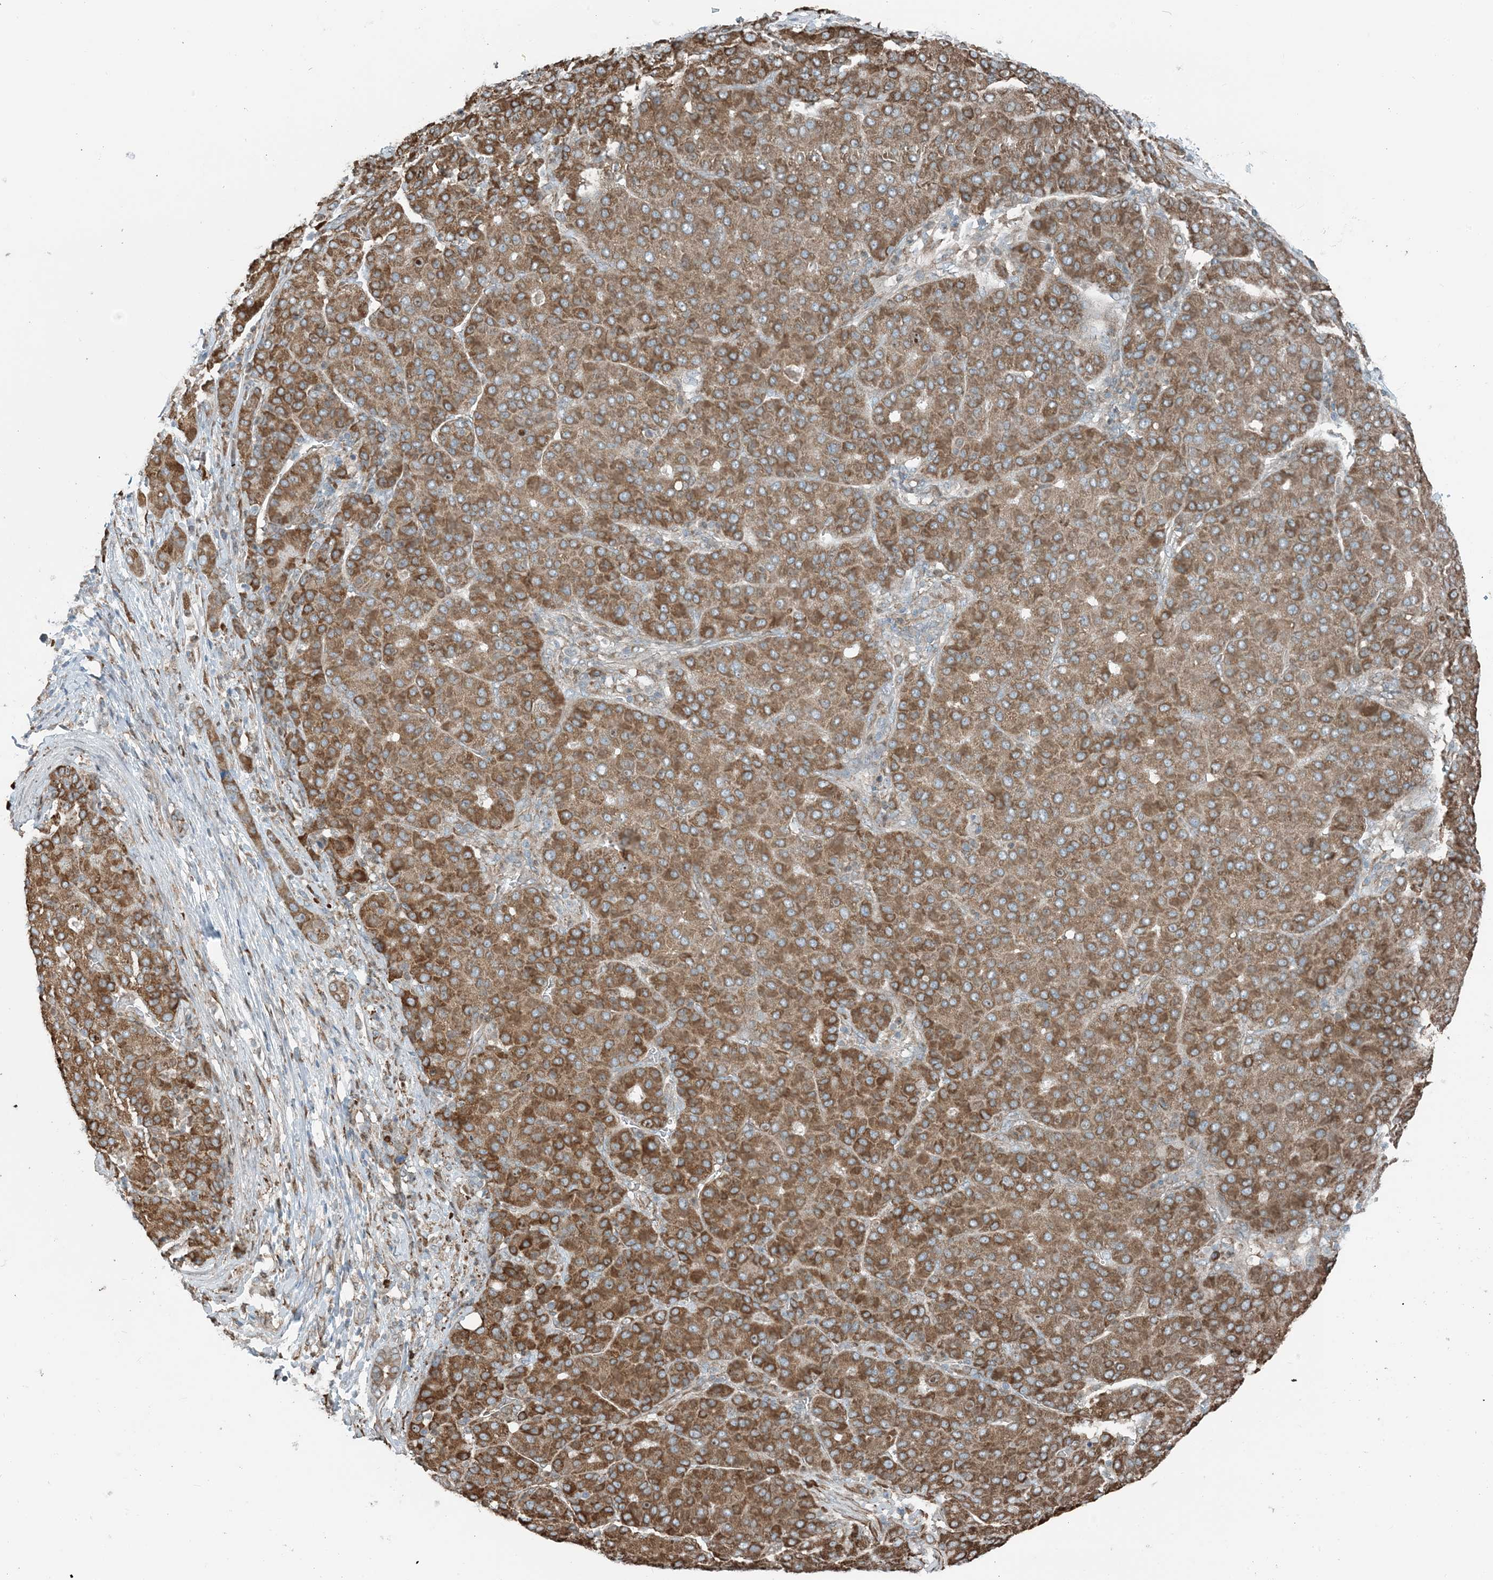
{"staining": {"intensity": "moderate", "quantity": ">75%", "location": "cytoplasmic/membranous"}, "tissue": "liver cancer", "cell_type": "Tumor cells", "image_type": "cancer", "snomed": [{"axis": "morphology", "description": "Carcinoma, Hepatocellular, NOS"}, {"axis": "topography", "description": "Liver"}], "caption": "Protein staining of liver cancer tissue shows moderate cytoplasmic/membranous staining in approximately >75% of tumor cells. The staining was performed using DAB to visualize the protein expression in brown, while the nuclei were stained in blue with hematoxylin (Magnification: 20x).", "gene": "CERKL", "patient": {"sex": "male", "age": 65}}